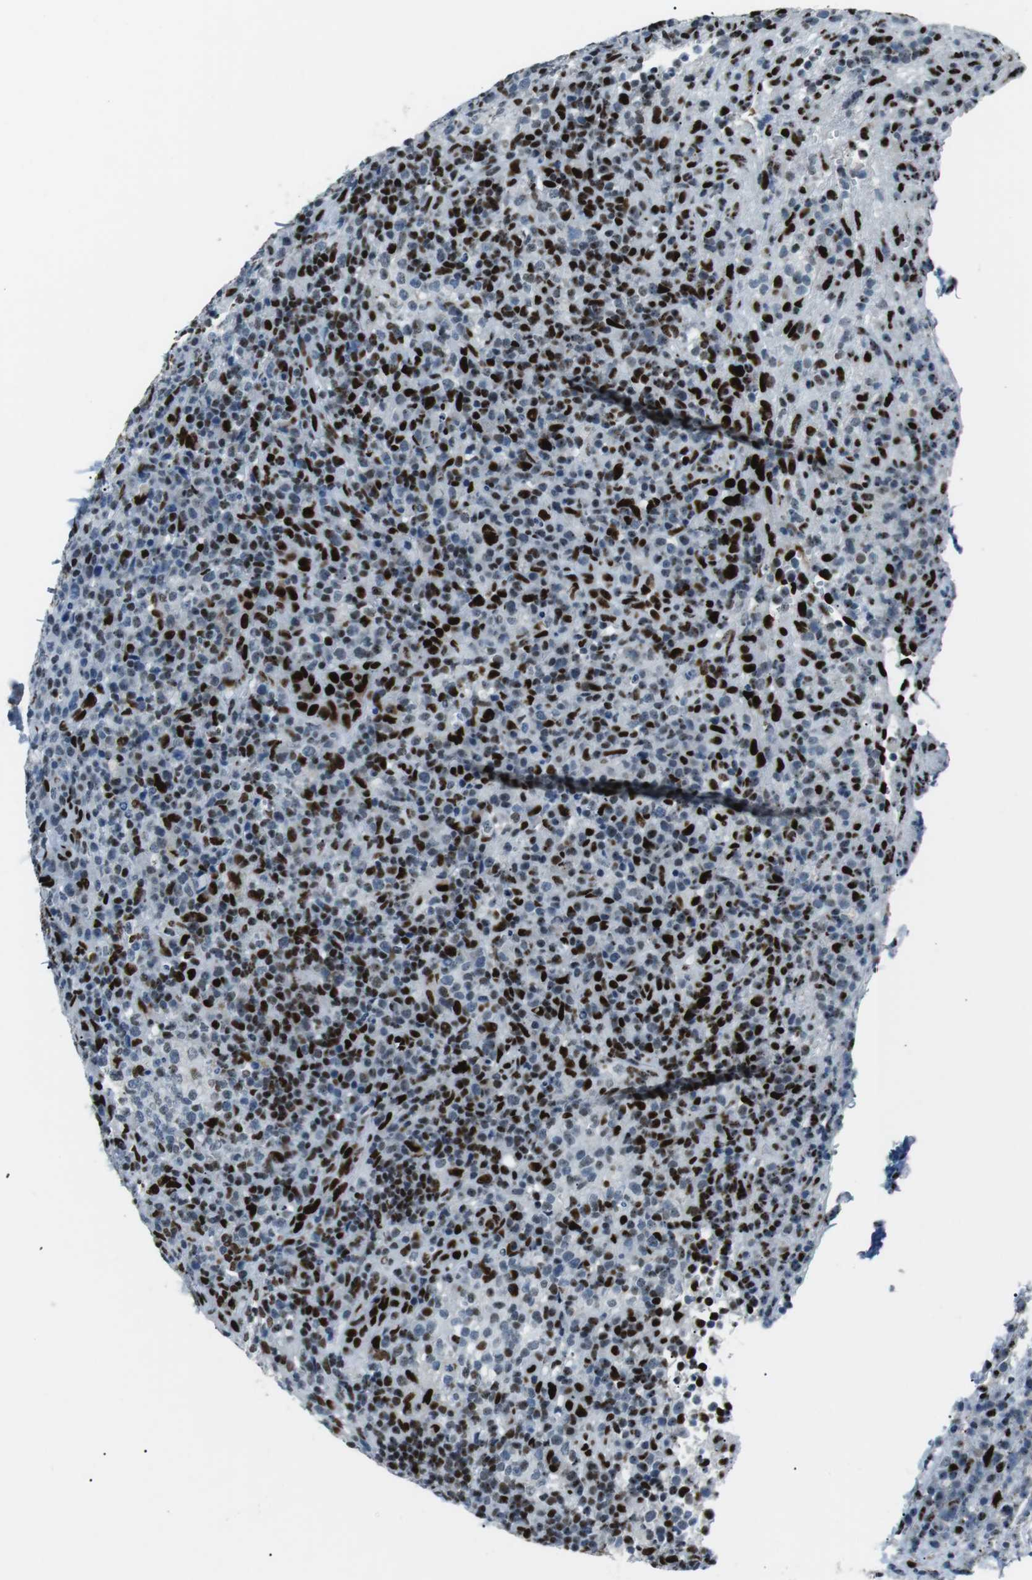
{"staining": {"intensity": "strong", "quantity": "25%-75%", "location": "nuclear"}, "tissue": "lymphoma", "cell_type": "Tumor cells", "image_type": "cancer", "snomed": [{"axis": "morphology", "description": "Malignant lymphoma, non-Hodgkin's type, High grade"}, {"axis": "topography", "description": "Lymph node"}], "caption": "Lymphoma stained with a brown dye reveals strong nuclear positive positivity in about 25%-75% of tumor cells.", "gene": "PML", "patient": {"sex": "female", "age": 76}}